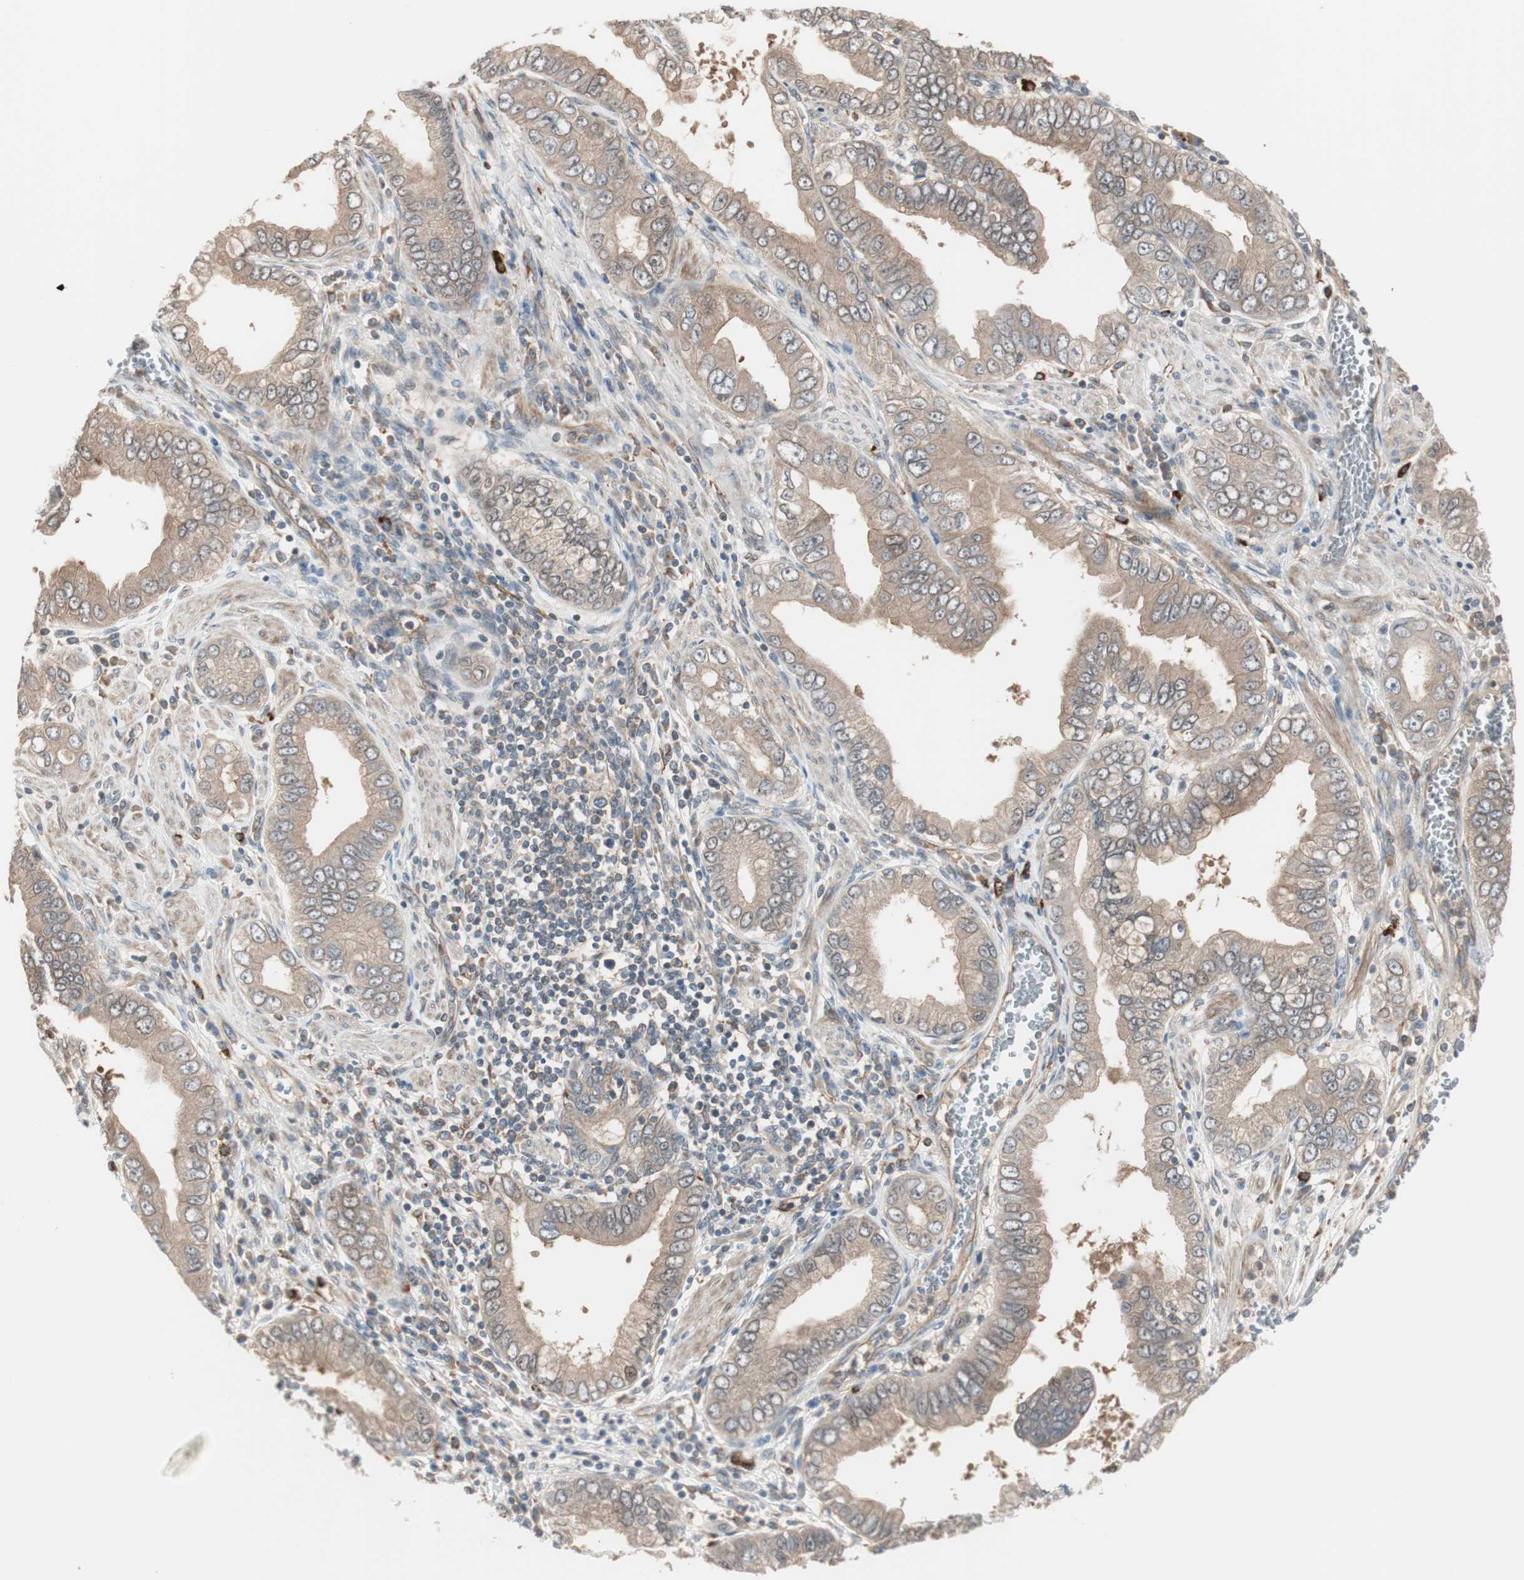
{"staining": {"intensity": "moderate", "quantity": ">75%", "location": "cytoplasmic/membranous"}, "tissue": "pancreatic cancer", "cell_type": "Tumor cells", "image_type": "cancer", "snomed": [{"axis": "morphology", "description": "Normal tissue, NOS"}, {"axis": "topography", "description": "Lymph node"}], "caption": "Protein staining of pancreatic cancer tissue reveals moderate cytoplasmic/membranous expression in approximately >75% of tumor cells. The staining is performed using DAB brown chromogen to label protein expression. The nuclei are counter-stained blue using hematoxylin.", "gene": "STAB1", "patient": {"sex": "male", "age": 50}}